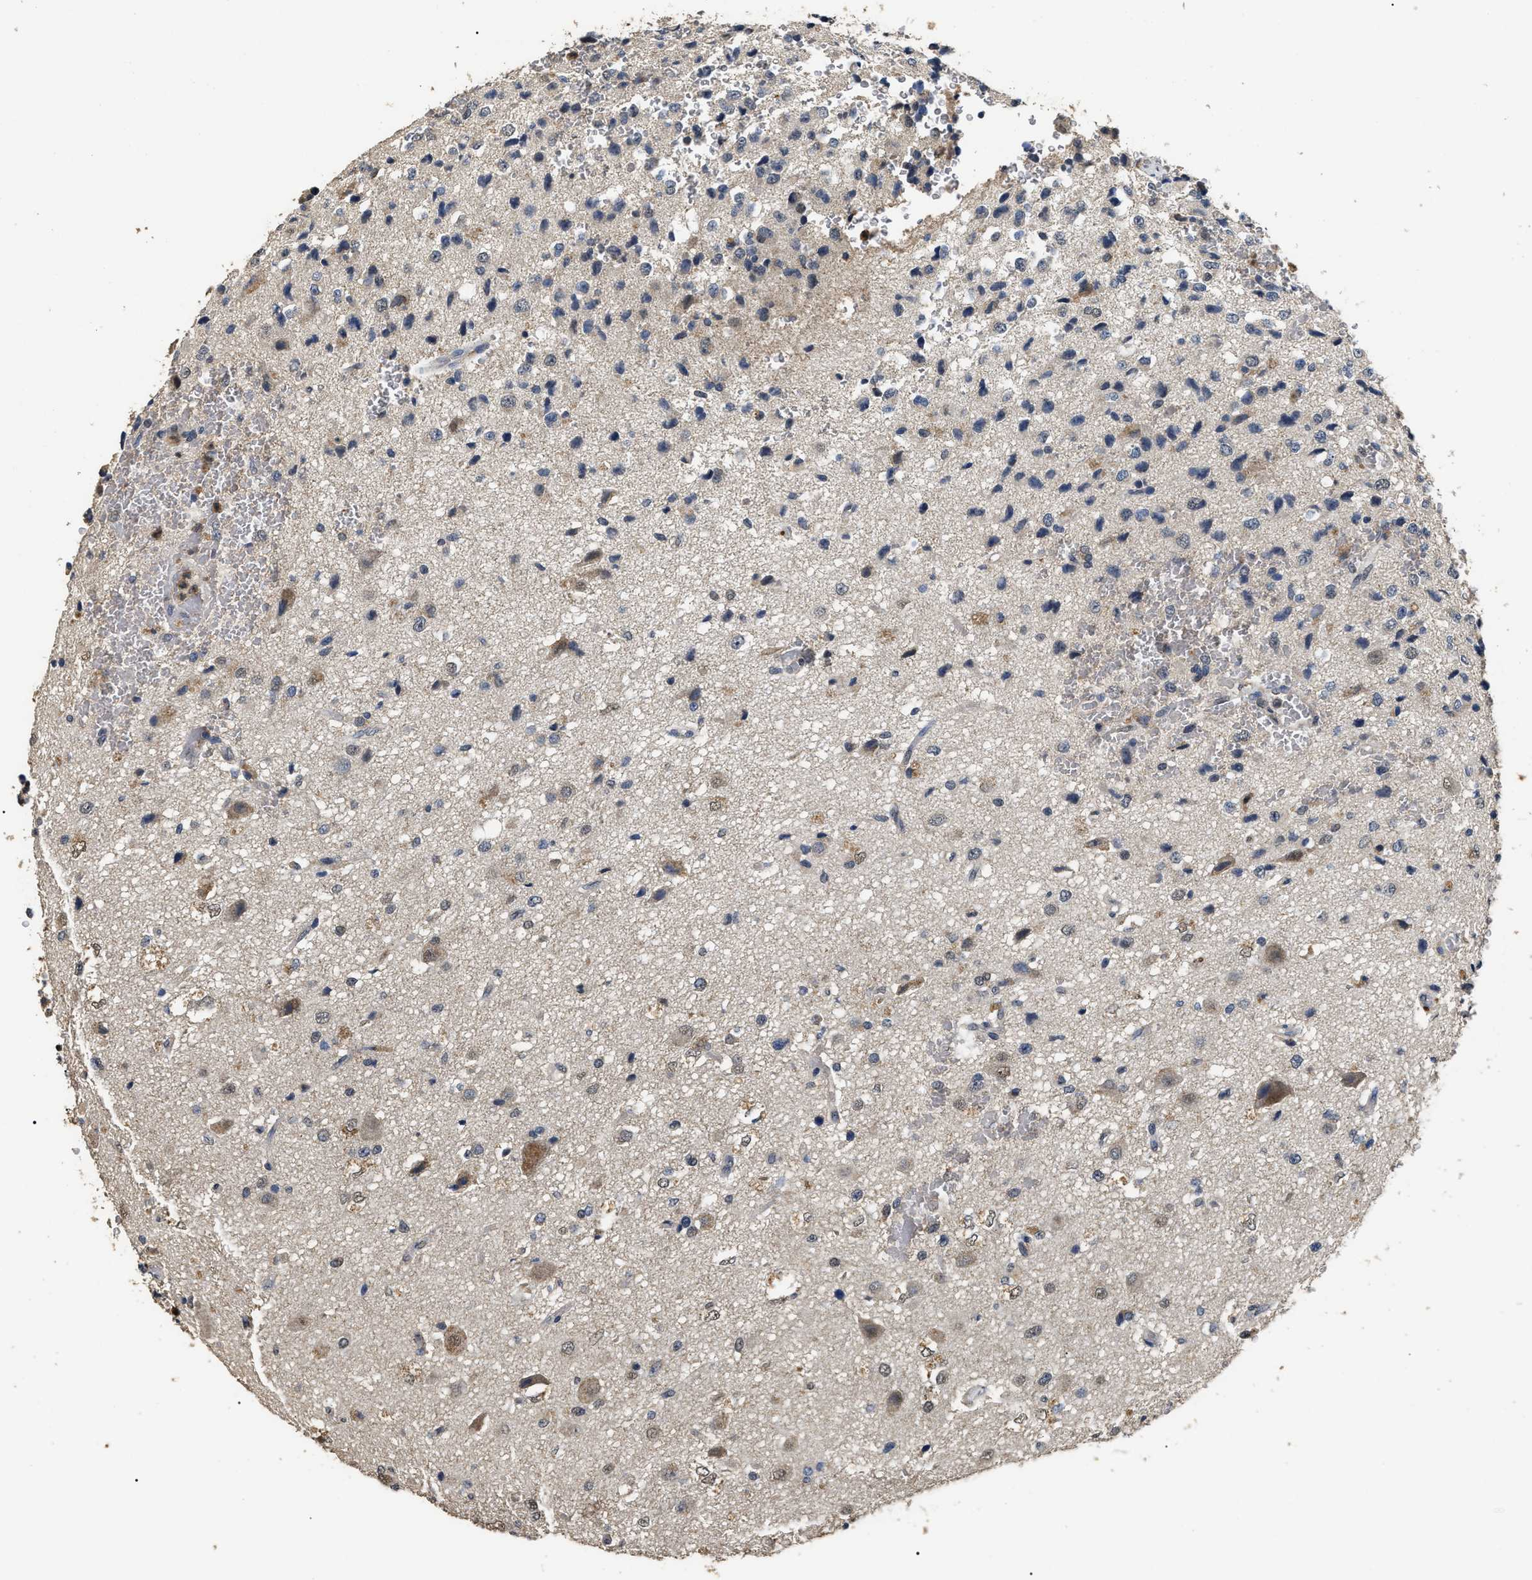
{"staining": {"intensity": "weak", "quantity": "<25%", "location": "cytoplasmic/membranous"}, "tissue": "glioma", "cell_type": "Tumor cells", "image_type": "cancer", "snomed": [{"axis": "morphology", "description": "Glioma, malignant, High grade"}, {"axis": "topography", "description": "pancreas cauda"}], "caption": "An image of glioma stained for a protein reveals no brown staining in tumor cells.", "gene": "PSMD8", "patient": {"sex": "male", "age": 60}}